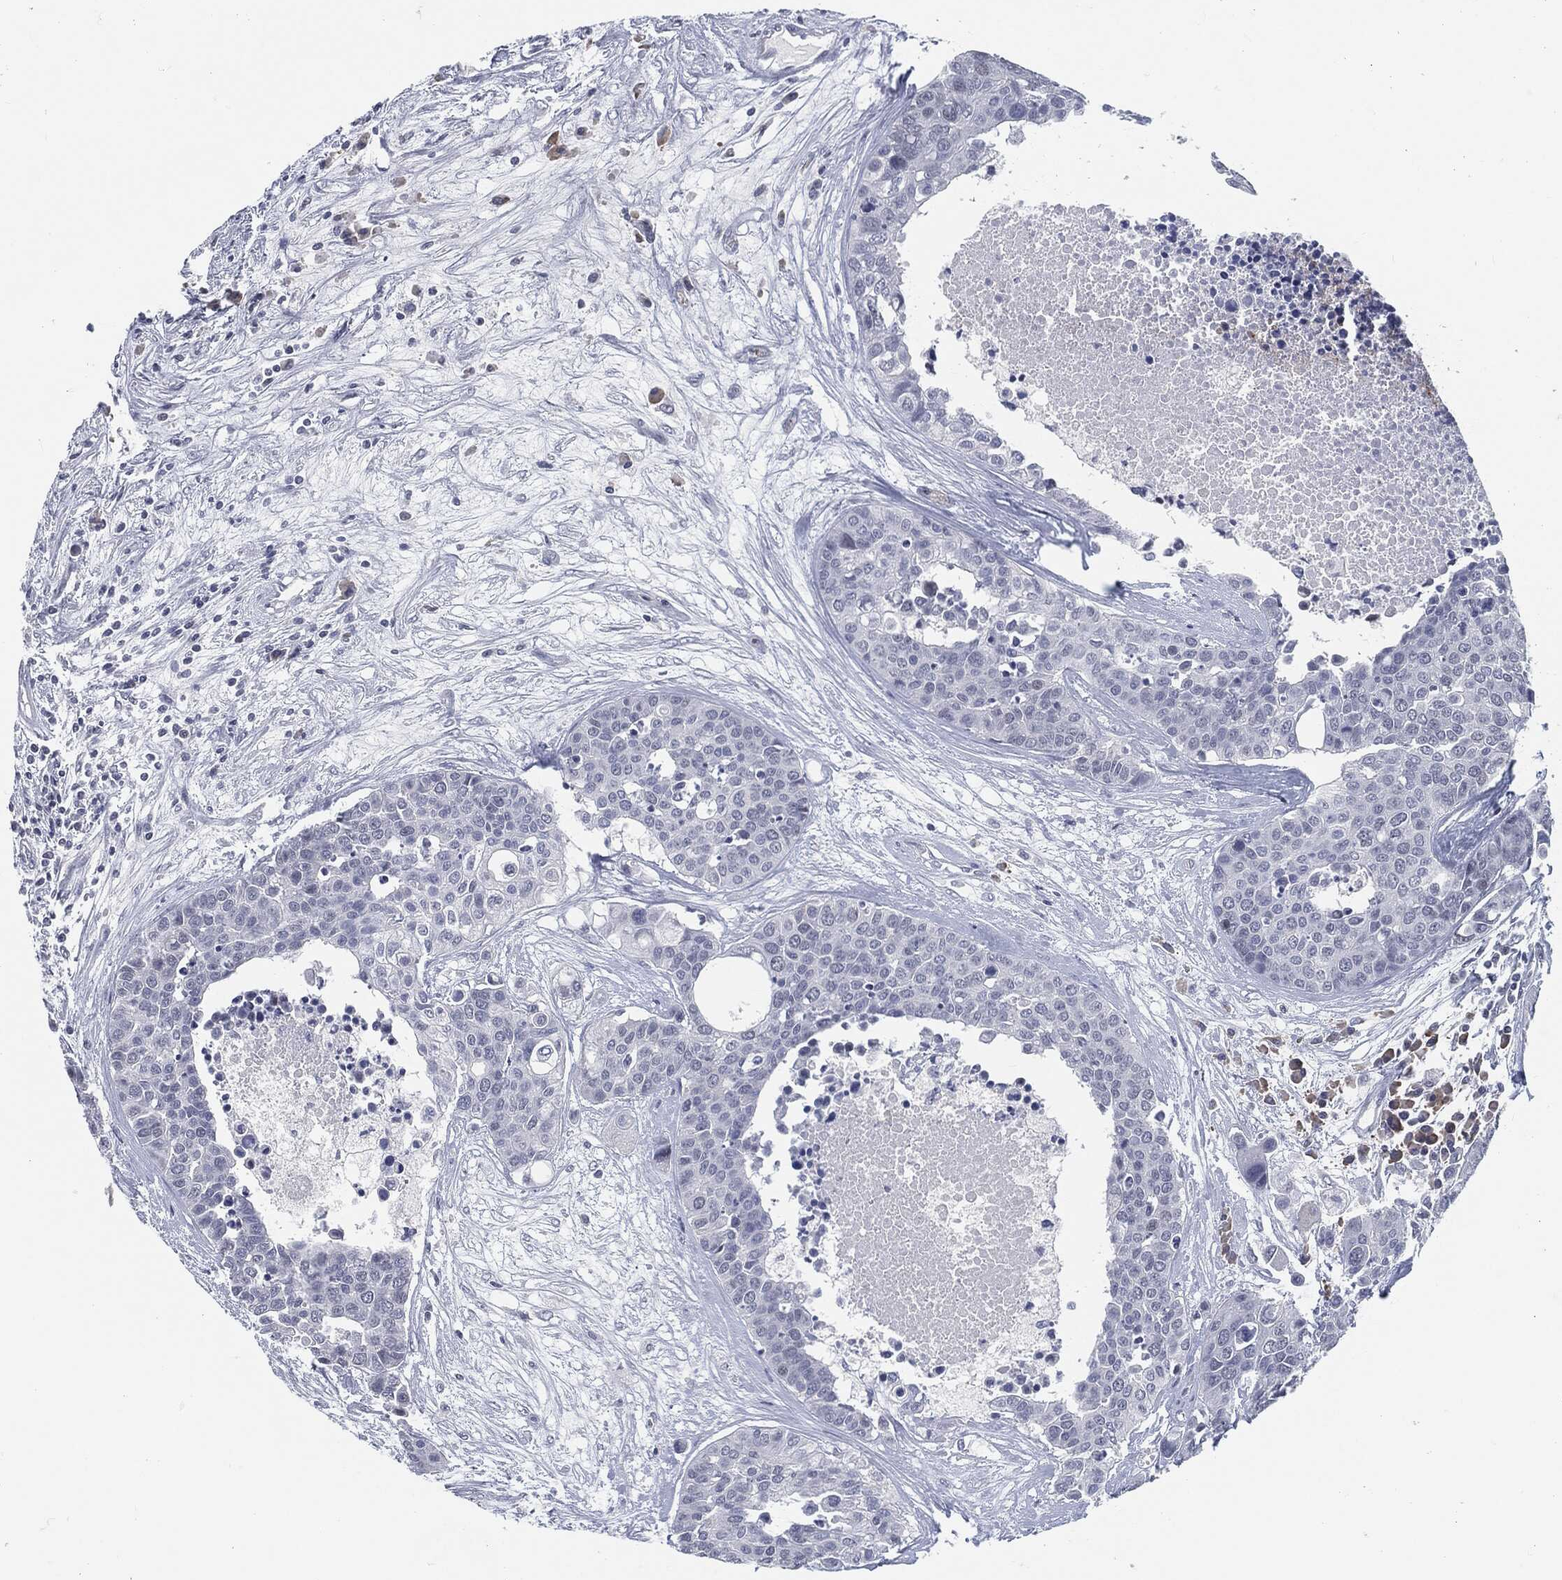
{"staining": {"intensity": "negative", "quantity": "none", "location": "none"}, "tissue": "carcinoid", "cell_type": "Tumor cells", "image_type": "cancer", "snomed": [{"axis": "morphology", "description": "Carcinoid, malignant, NOS"}, {"axis": "topography", "description": "Colon"}], "caption": "An immunohistochemistry (IHC) image of carcinoid is shown. There is no staining in tumor cells of carcinoid.", "gene": "PROM1", "patient": {"sex": "male", "age": 81}}